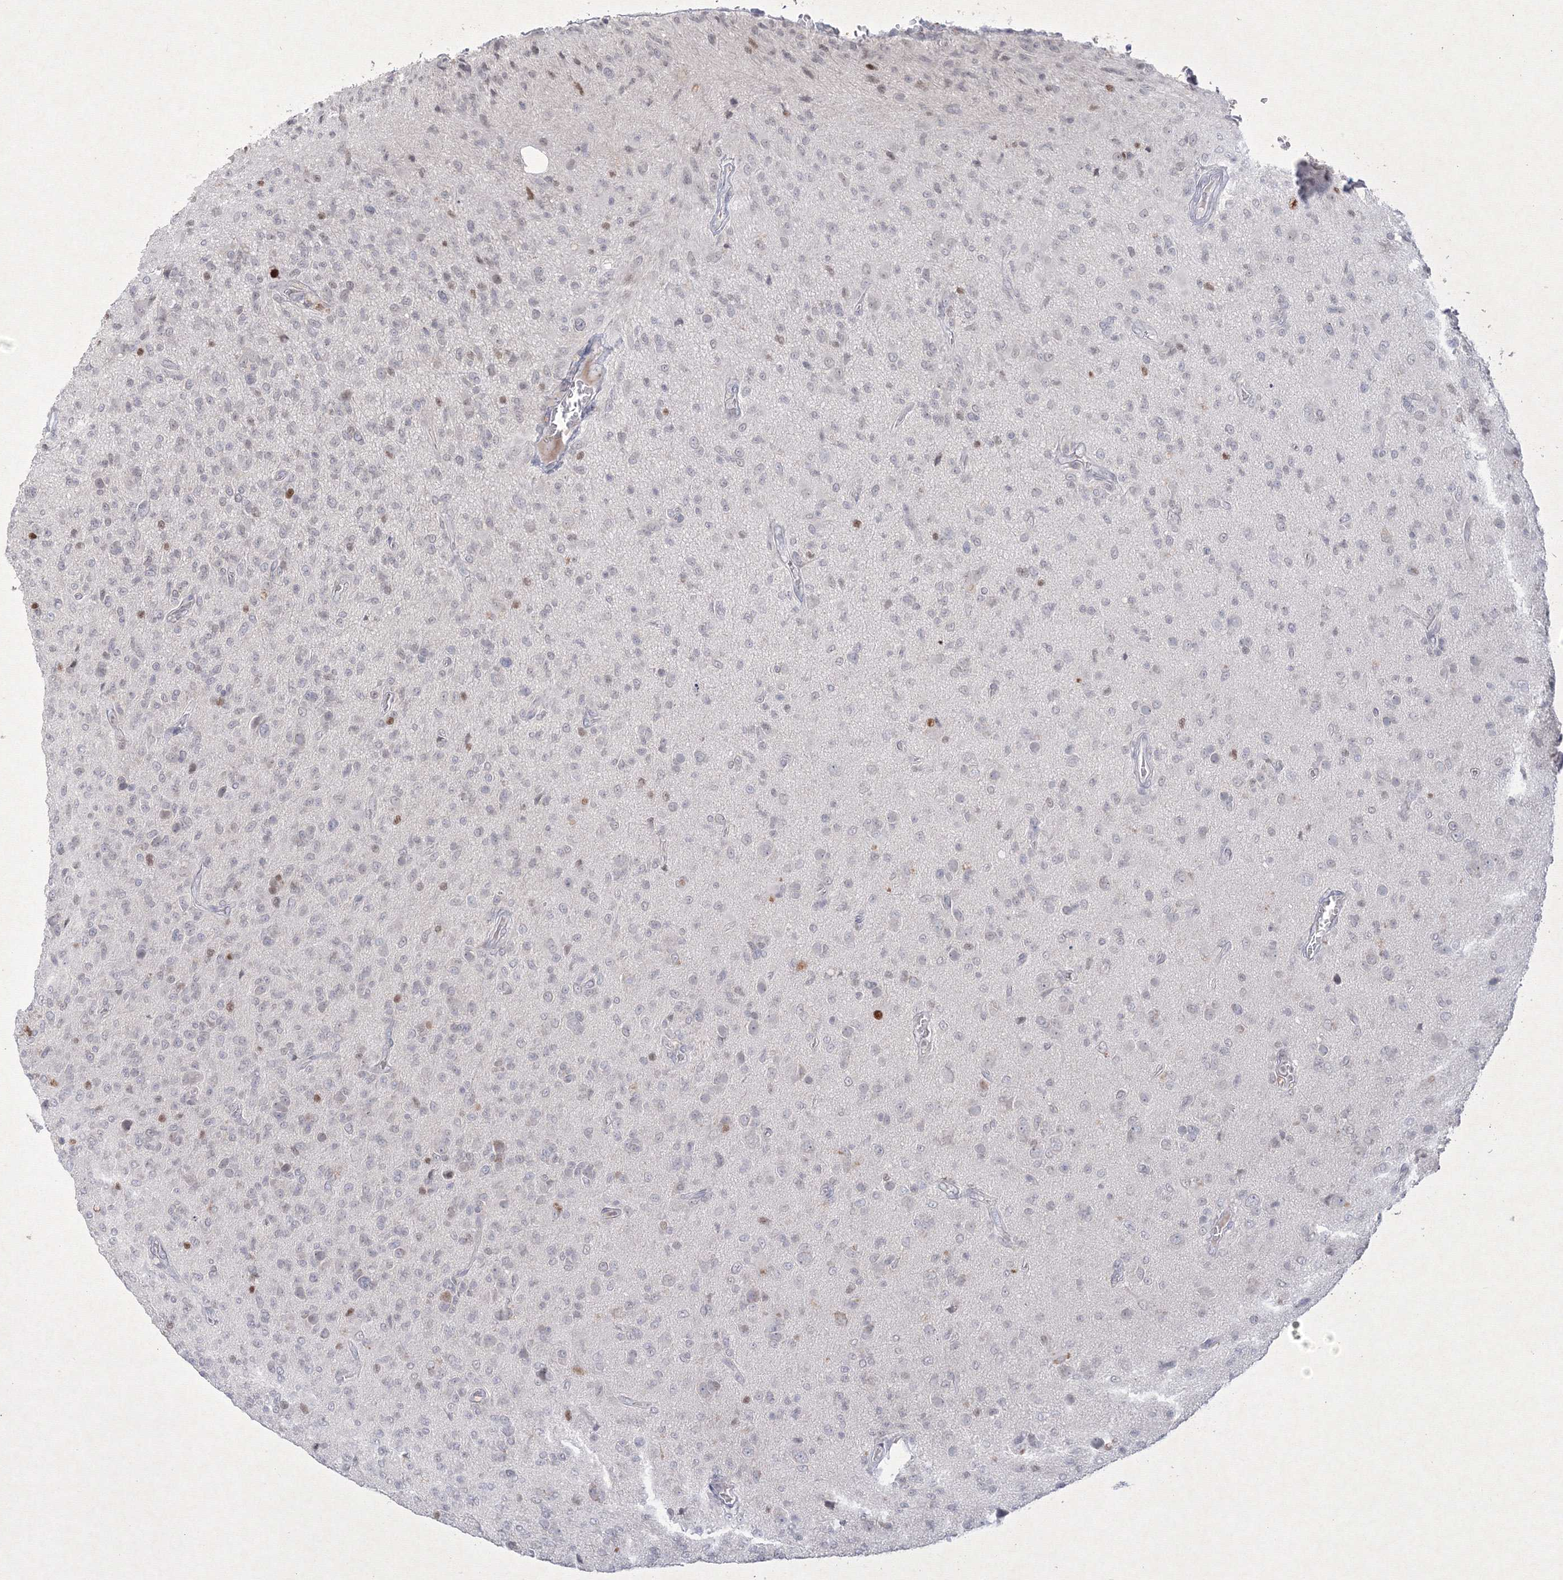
{"staining": {"intensity": "negative", "quantity": "none", "location": "none"}, "tissue": "glioma", "cell_type": "Tumor cells", "image_type": "cancer", "snomed": [{"axis": "morphology", "description": "Glioma, malignant, High grade"}, {"axis": "topography", "description": "Brain"}], "caption": "Immunohistochemical staining of human high-grade glioma (malignant) shows no significant expression in tumor cells.", "gene": "NXPE3", "patient": {"sex": "female", "age": 57}}